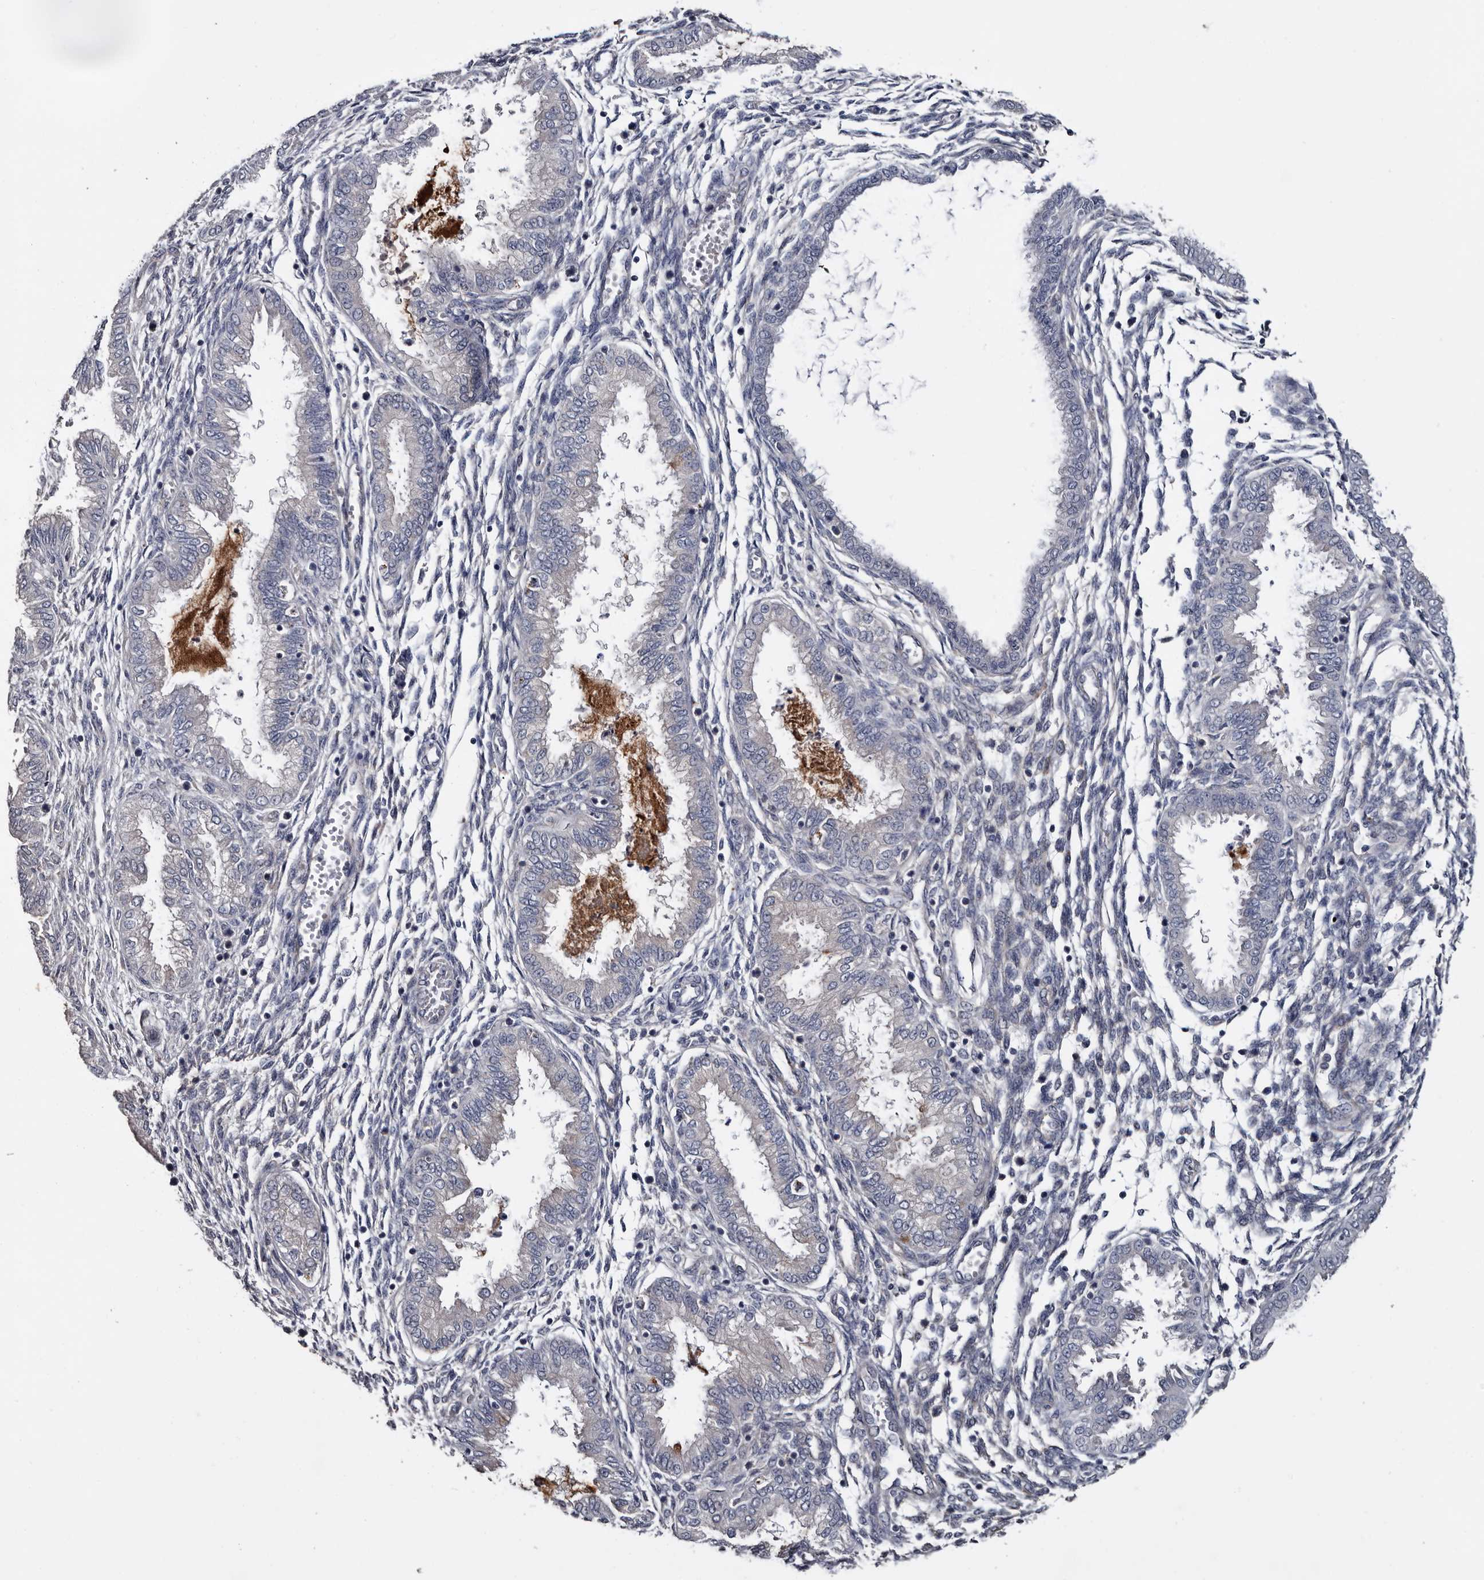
{"staining": {"intensity": "negative", "quantity": "none", "location": "none"}, "tissue": "endometrium", "cell_type": "Cells in endometrial stroma", "image_type": "normal", "snomed": [{"axis": "morphology", "description": "Normal tissue, NOS"}, {"axis": "topography", "description": "Endometrium"}], "caption": "Histopathology image shows no protein expression in cells in endometrial stroma of normal endometrium.", "gene": "IARS1", "patient": {"sex": "female", "age": 33}}